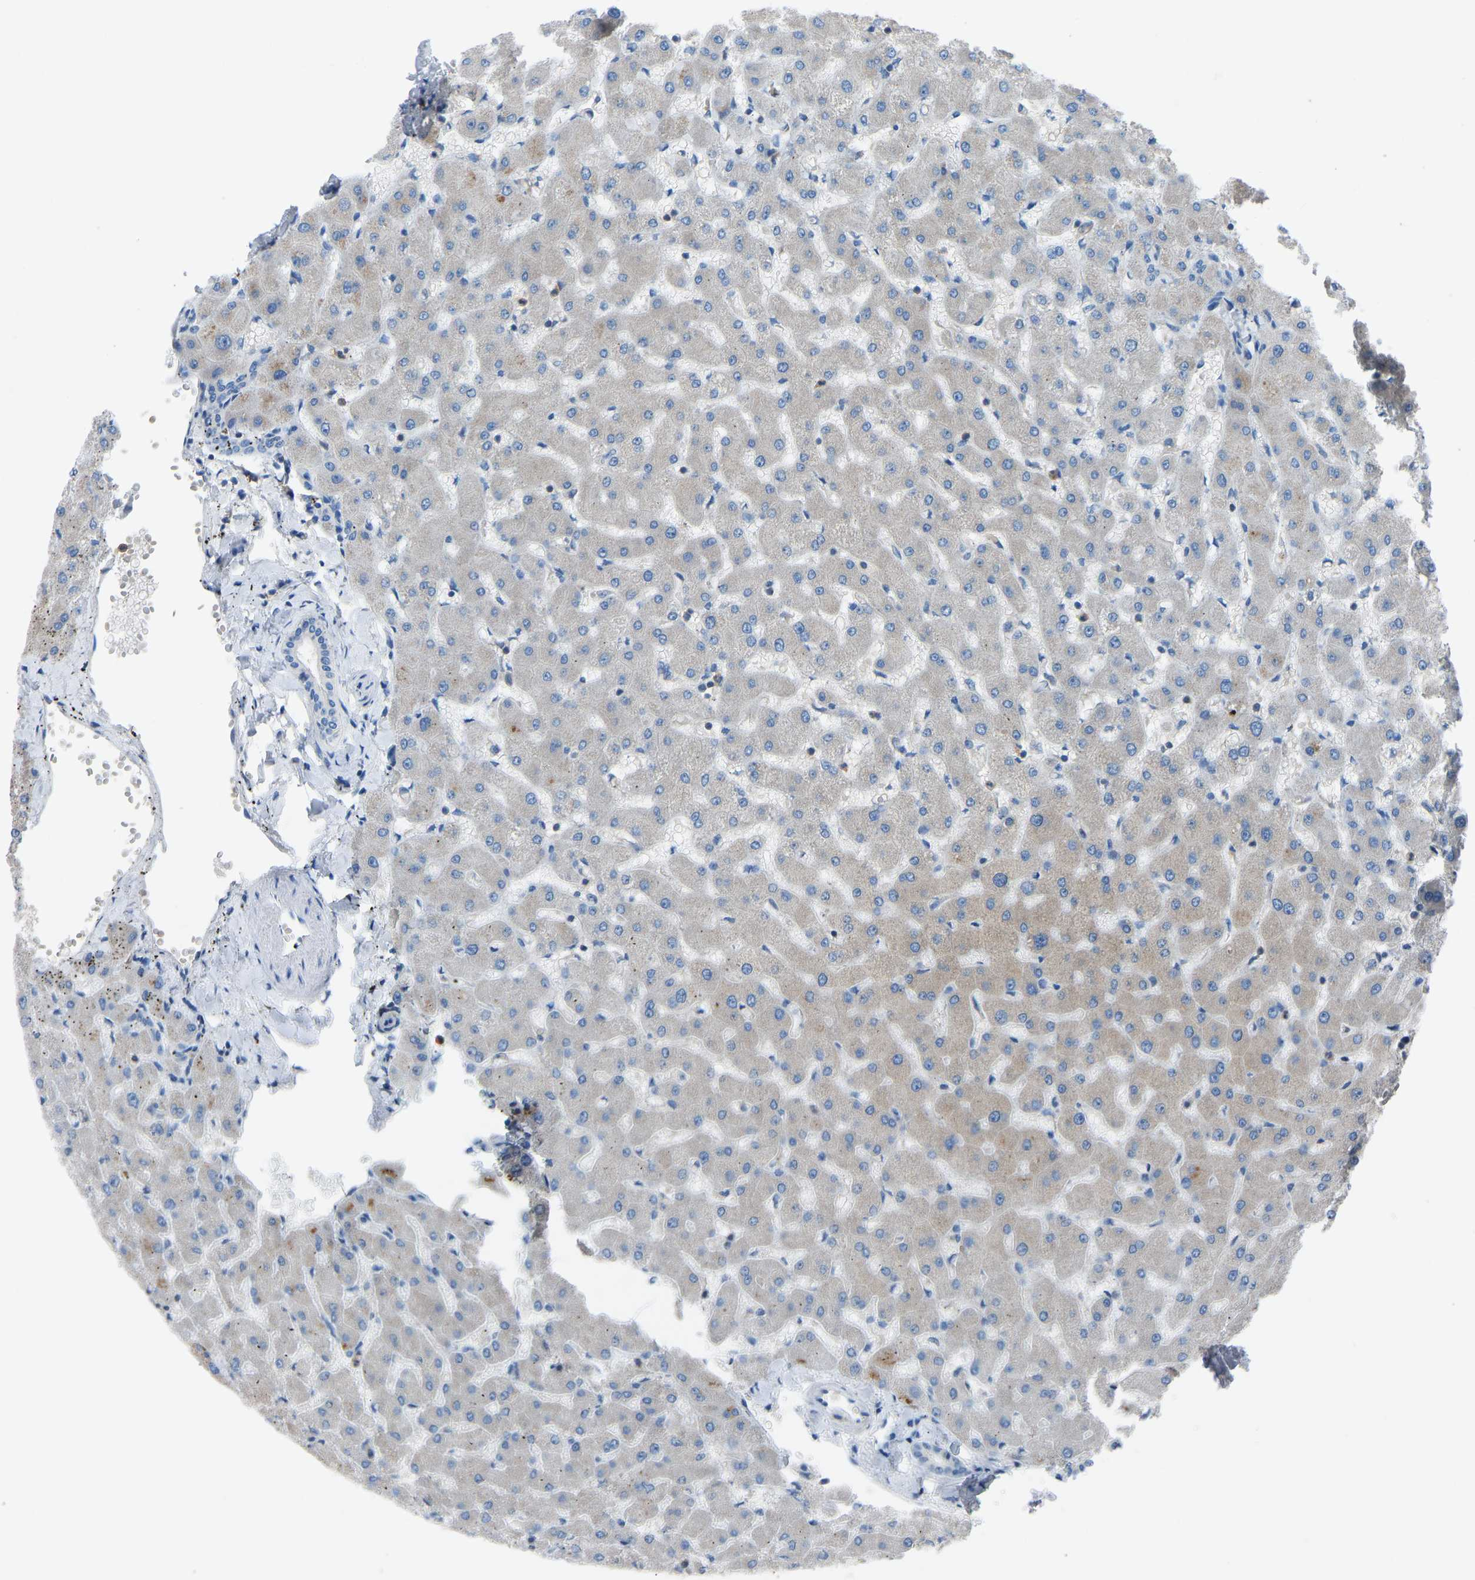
{"staining": {"intensity": "negative", "quantity": "none", "location": "none"}, "tissue": "liver", "cell_type": "Cholangiocytes", "image_type": "normal", "snomed": [{"axis": "morphology", "description": "Normal tissue, NOS"}, {"axis": "topography", "description": "Liver"}], "caption": "The image displays no staining of cholangiocytes in unremarkable liver. (Immunohistochemistry (ihc), brightfield microscopy, high magnification).", "gene": "GRK6", "patient": {"sex": "female", "age": 63}}